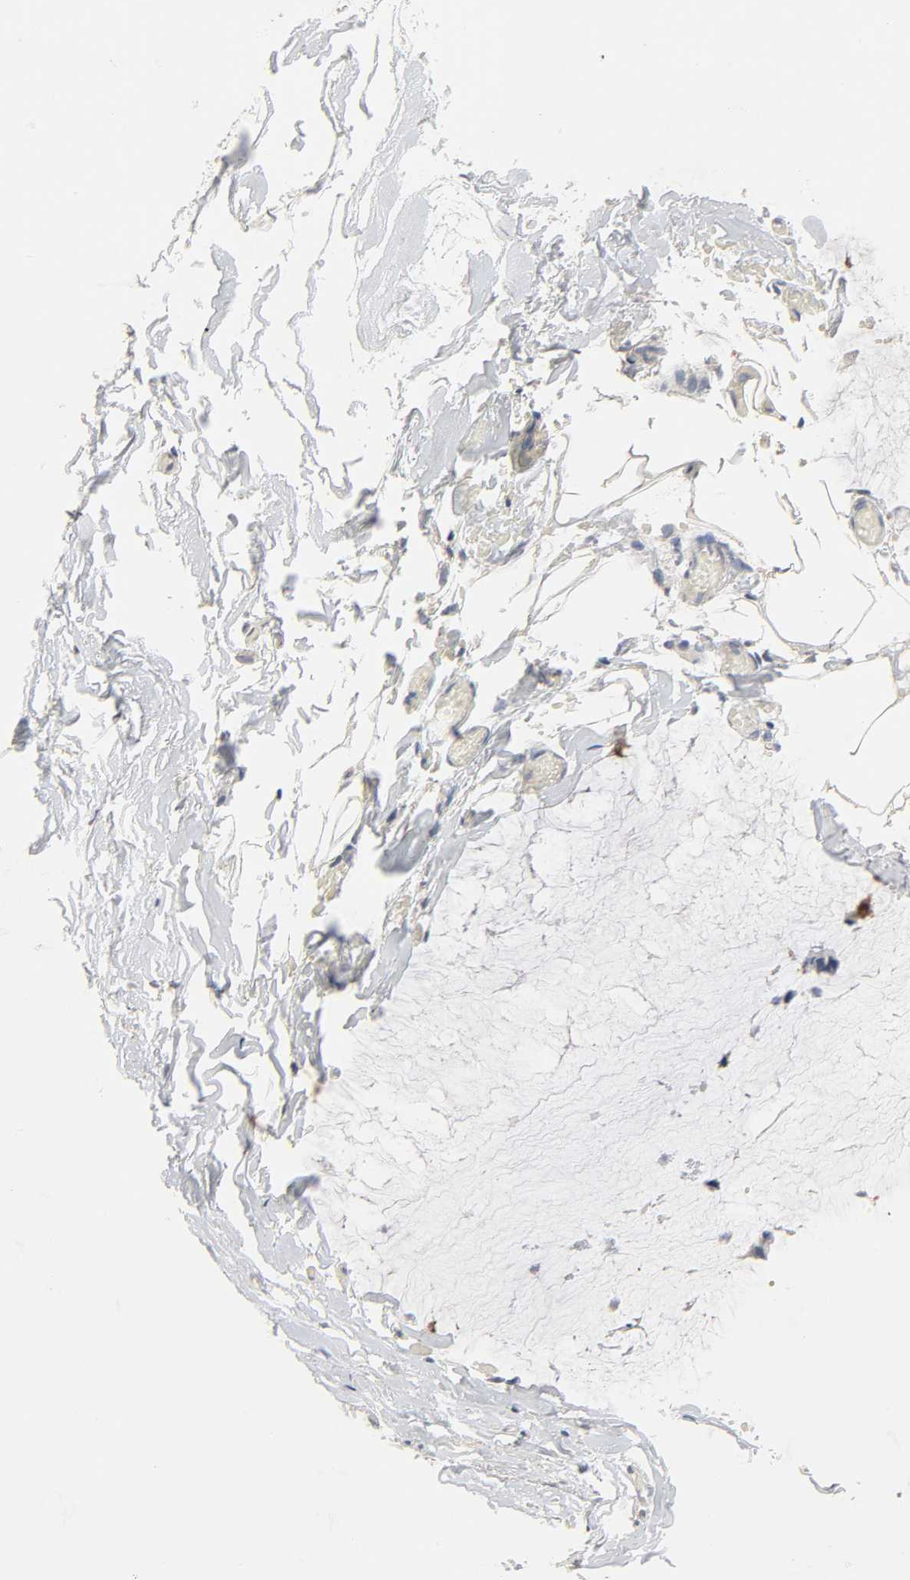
{"staining": {"intensity": "weak", "quantity": ">75%", "location": "cytoplasmic/membranous"}, "tissue": "ovarian cancer", "cell_type": "Tumor cells", "image_type": "cancer", "snomed": [{"axis": "morphology", "description": "Cystadenocarcinoma, mucinous, NOS"}, {"axis": "topography", "description": "Ovary"}], "caption": "Mucinous cystadenocarcinoma (ovarian) stained with immunohistochemistry reveals weak cytoplasmic/membranous expression in approximately >75% of tumor cells. The staining is performed using DAB brown chromogen to label protein expression. The nuclei are counter-stained blue using hematoxylin.", "gene": "CLEC4E", "patient": {"sex": "female", "age": 39}}